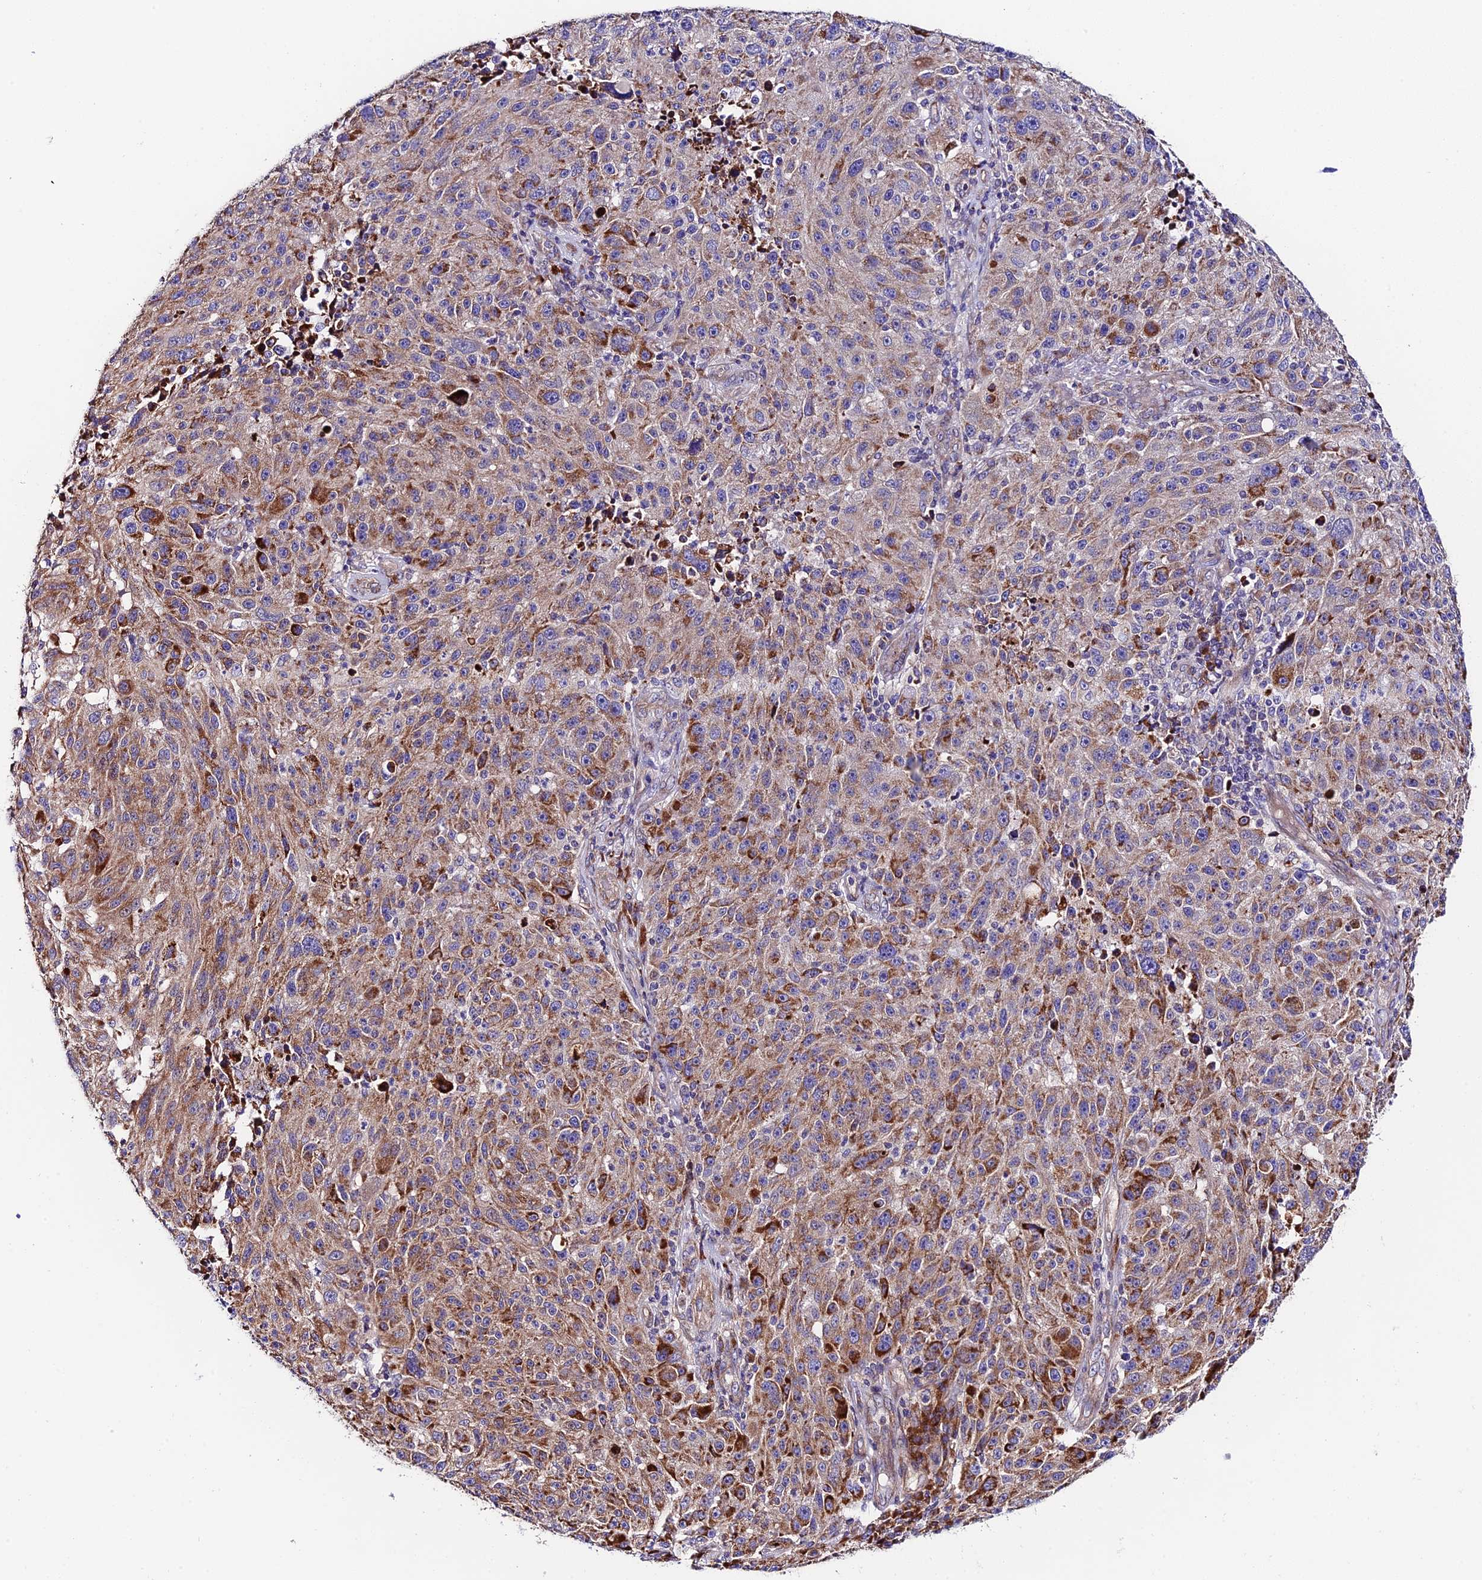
{"staining": {"intensity": "moderate", "quantity": ">75%", "location": "cytoplasmic/membranous"}, "tissue": "melanoma", "cell_type": "Tumor cells", "image_type": "cancer", "snomed": [{"axis": "morphology", "description": "Malignant melanoma, NOS"}, {"axis": "topography", "description": "Skin"}], "caption": "Immunohistochemistry photomicrograph of malignant melanoma stained for a protein (brown), which exhibits medium levels of moderate cytoplasmic/membranous positivity in approximately >75% of tumor cells.", "gene": "VPS13C", "patient": {"sex": "male", "age": 53}}